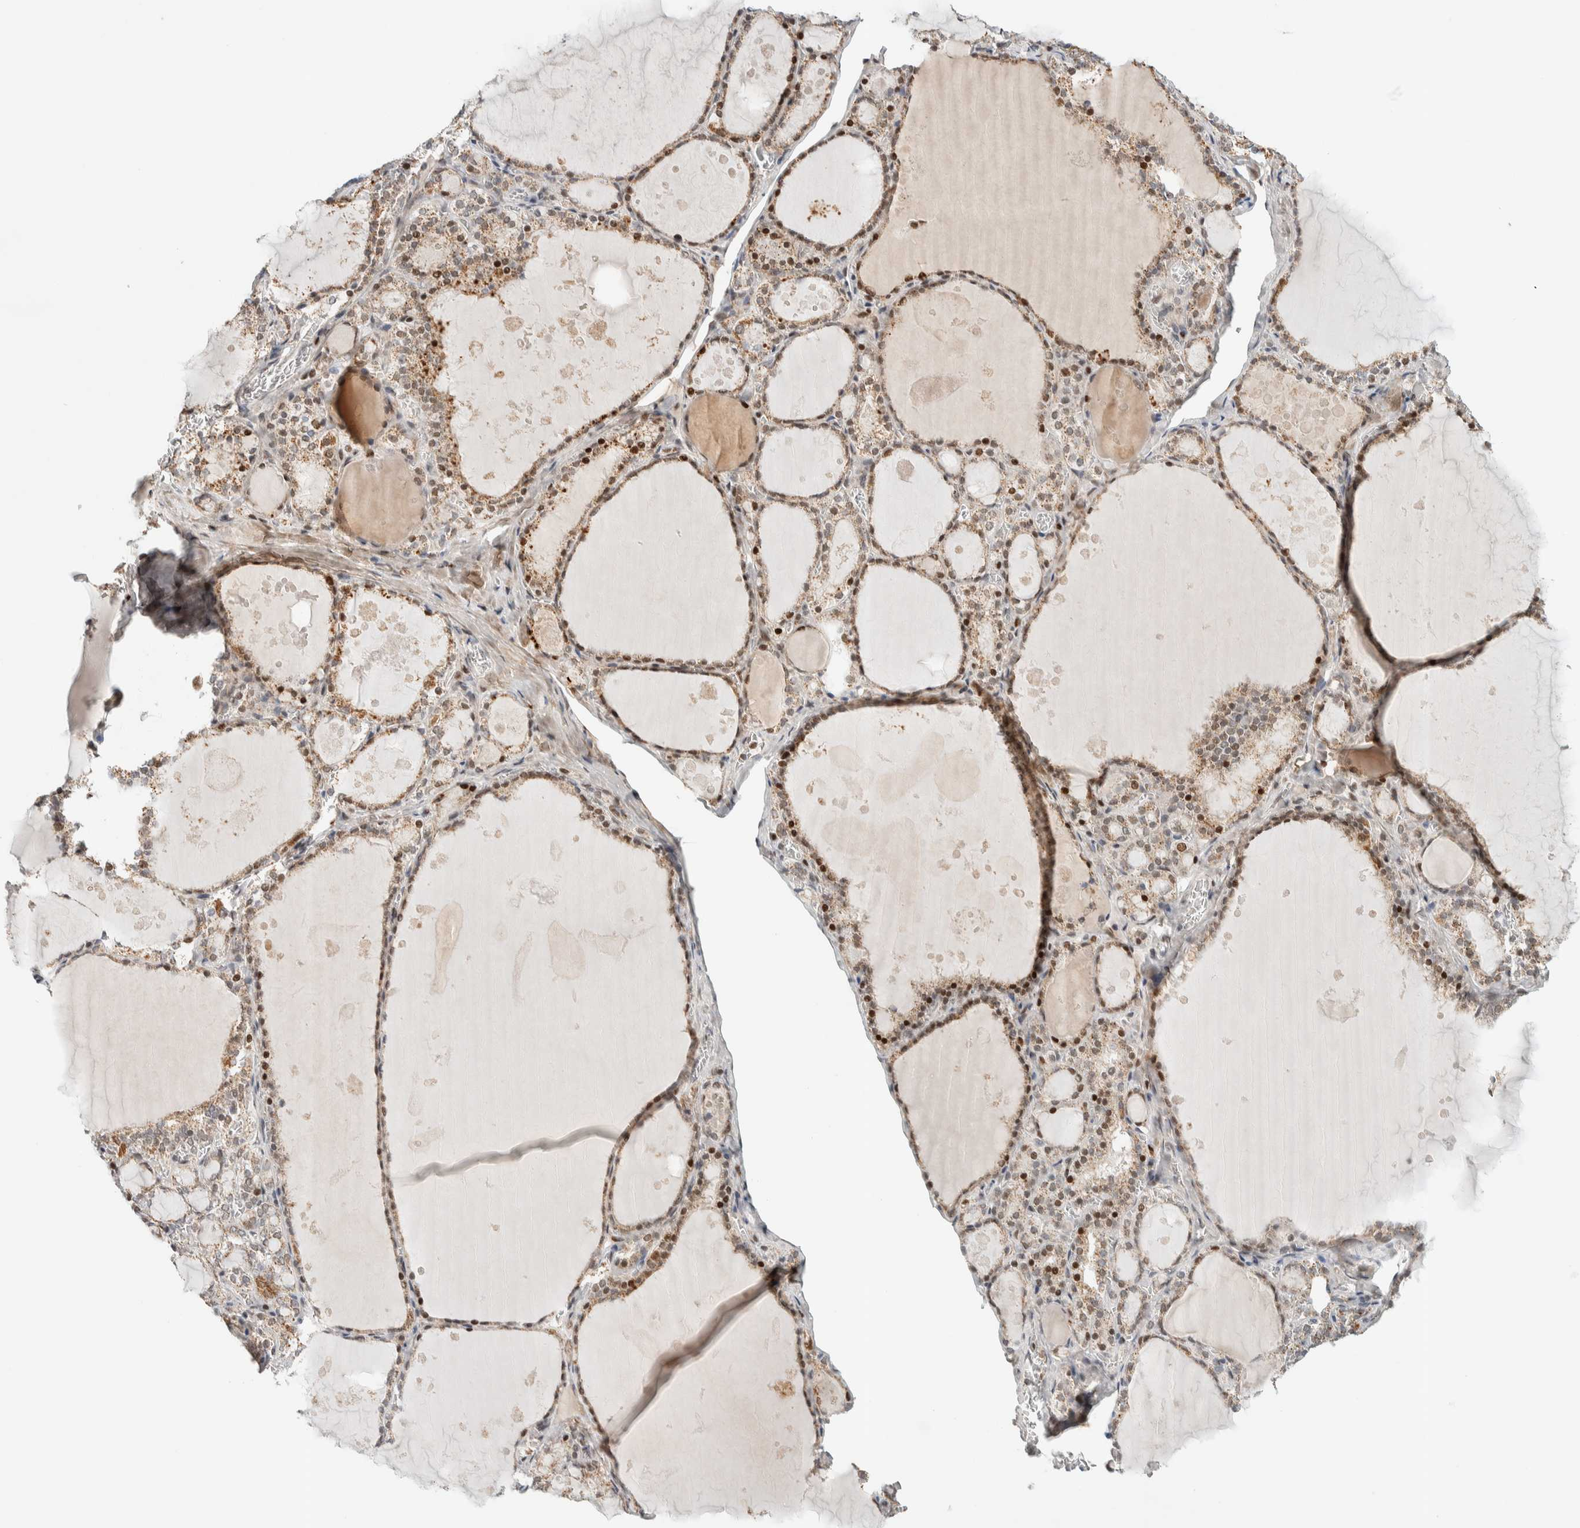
{"staining": {"intensity": "moderate", "quantity": "25%-75%", "location": "cytoplasmic/membranous,nuclear"}, "tissue": "thyroid gland", "cell_type": "Glandular cells", "image_type": "normal", "snomed": [{"axis": "morphology", "description": "Normal tissue, NOS"}, {"axis": "topography", "description": "Thyroid gland"}], "caption": "Glandular cells demonstrate medium levels of moderate cytoplasmic/membranous,nuclear positivity in approximately 25%-75% of cells in unremarkable human thyroid gland.", "gene": "TSPAN32", "patient": {"sex": "male", "age": 56}}